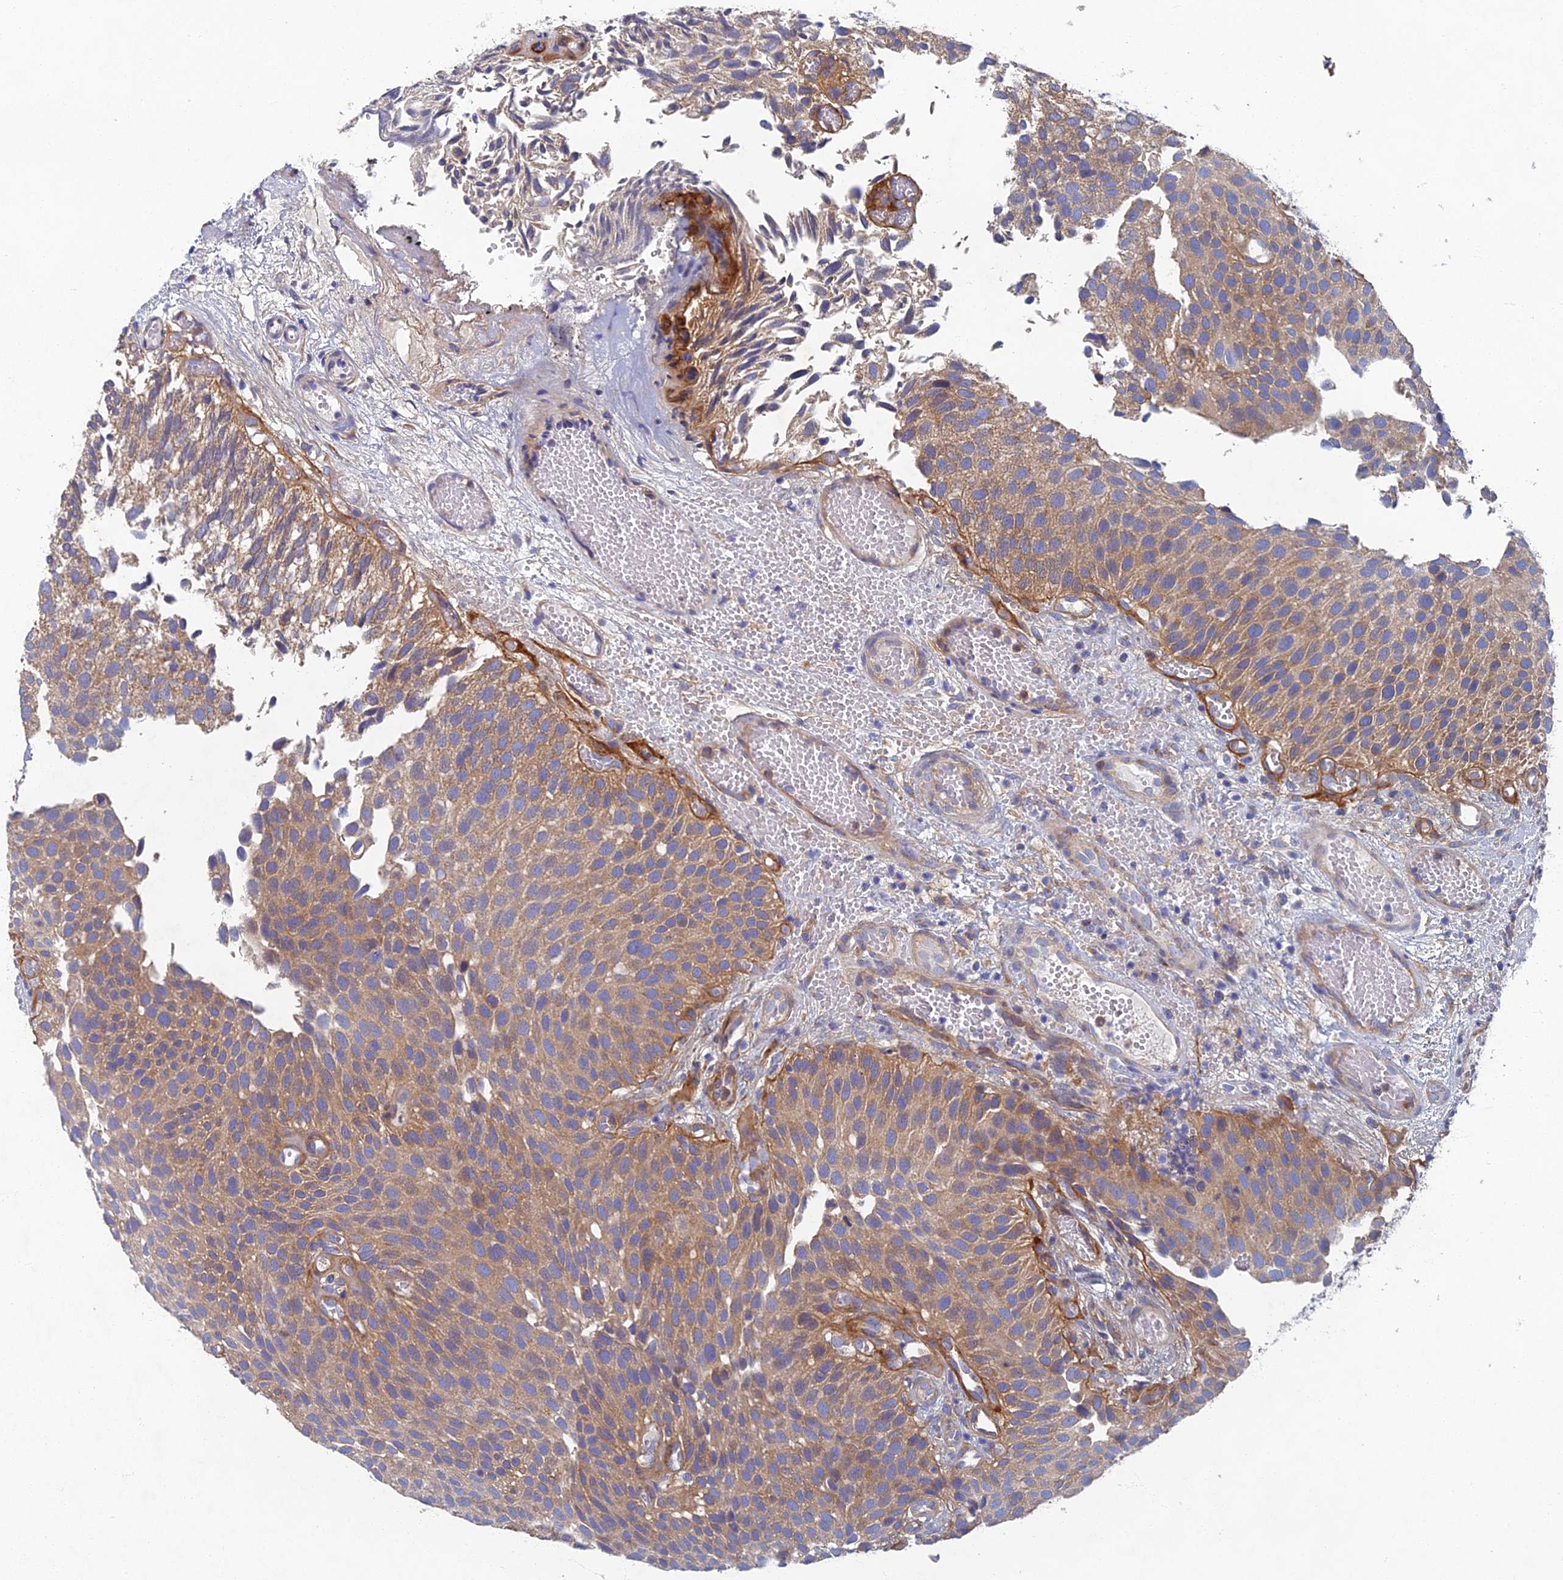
{"staining": {"intensity": "weak", "quantity": ">75%", "location": "cytoplasmic/membranous"}, "tissue": "urothelial cancer", "cell_type": "Tumor cells", "image_type": "cancer", "snomed": [{"axis": "morphology", "description": "Urothelial carcinoma, Low grade"}, {"axis": "topography", "description": "Urinary bladder"}], "caption": "Urothelial carcinoma (low-grade) tissue exhibits weak cytoplasmic/membranous expression in approximately >75% of tumor cells The staining is performed using DAB brown chromogen to label protein expression. The nuclei are counter-stained blue using hematoxylin.", "gene": "RNASEK", "patient": {"sex": "male", "age": 89}}